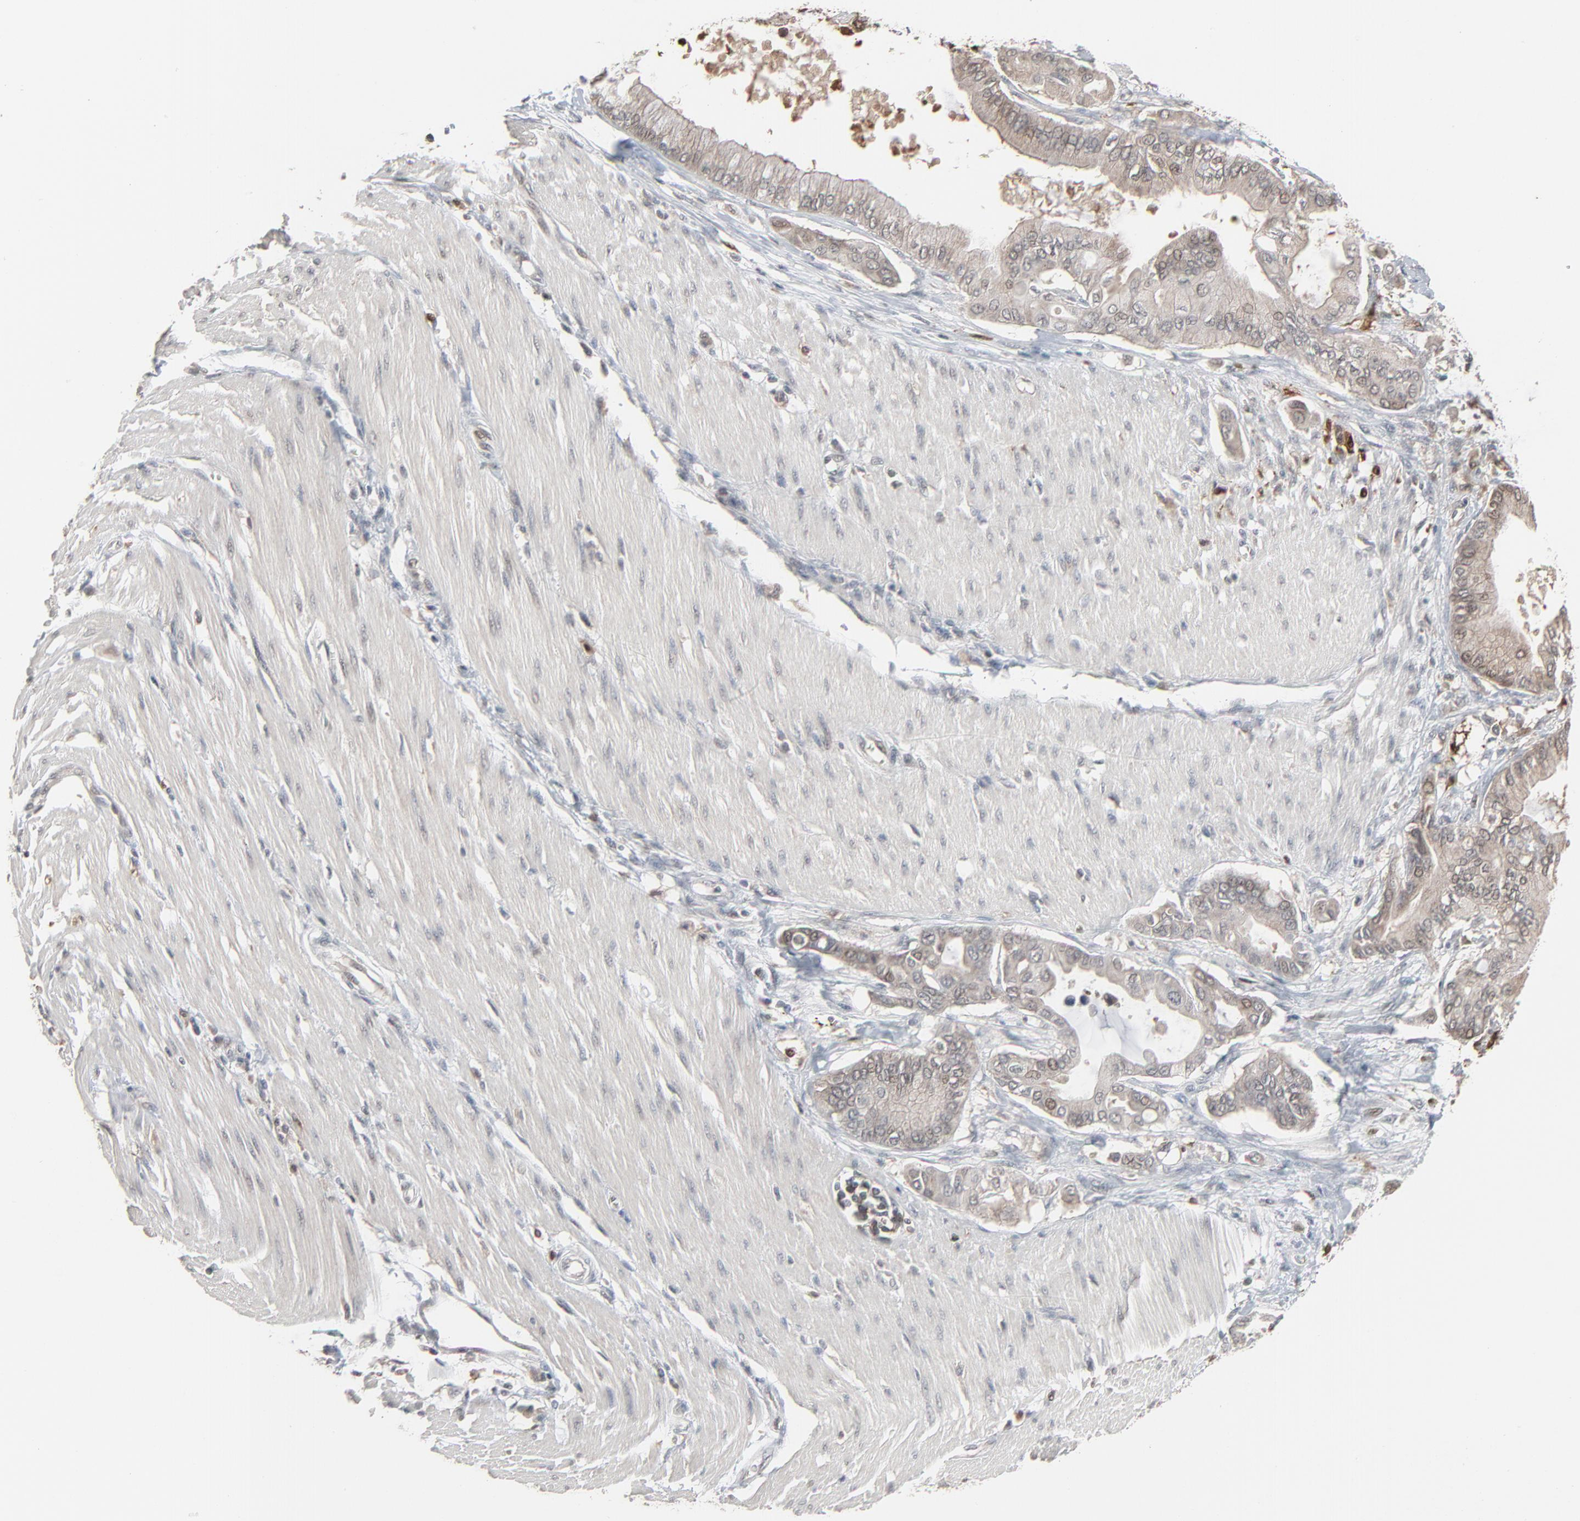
{"staining": {"intensity": "weak", "quantity": ">75%", "location": "cytoplasmic/membranous"}, "tissue": "pancreatic cancer", "cell_type": "Tumor cells", "image_type": "cancer", "snomed": [{"axis": "morphology", "description": "Adenocarcinoma, NOS"}, {"axis": "morphology", "description": "Adenocarcinoma, metastatic, NOS"}, {"axis": "topography", "description": "Lymph node"}, {"axis": "topography", "description": "Pancreas"}, {"axis": "topography", "description": "Duodenum"}], "caption": "Weak cytoplasmic/membranous protein staining is identified in about >75% of tumor cells in metastatic adenocarcinoma (pancreatic).", "gene": "DOCK8", "patient": {"sex": "female", "age": 64}}